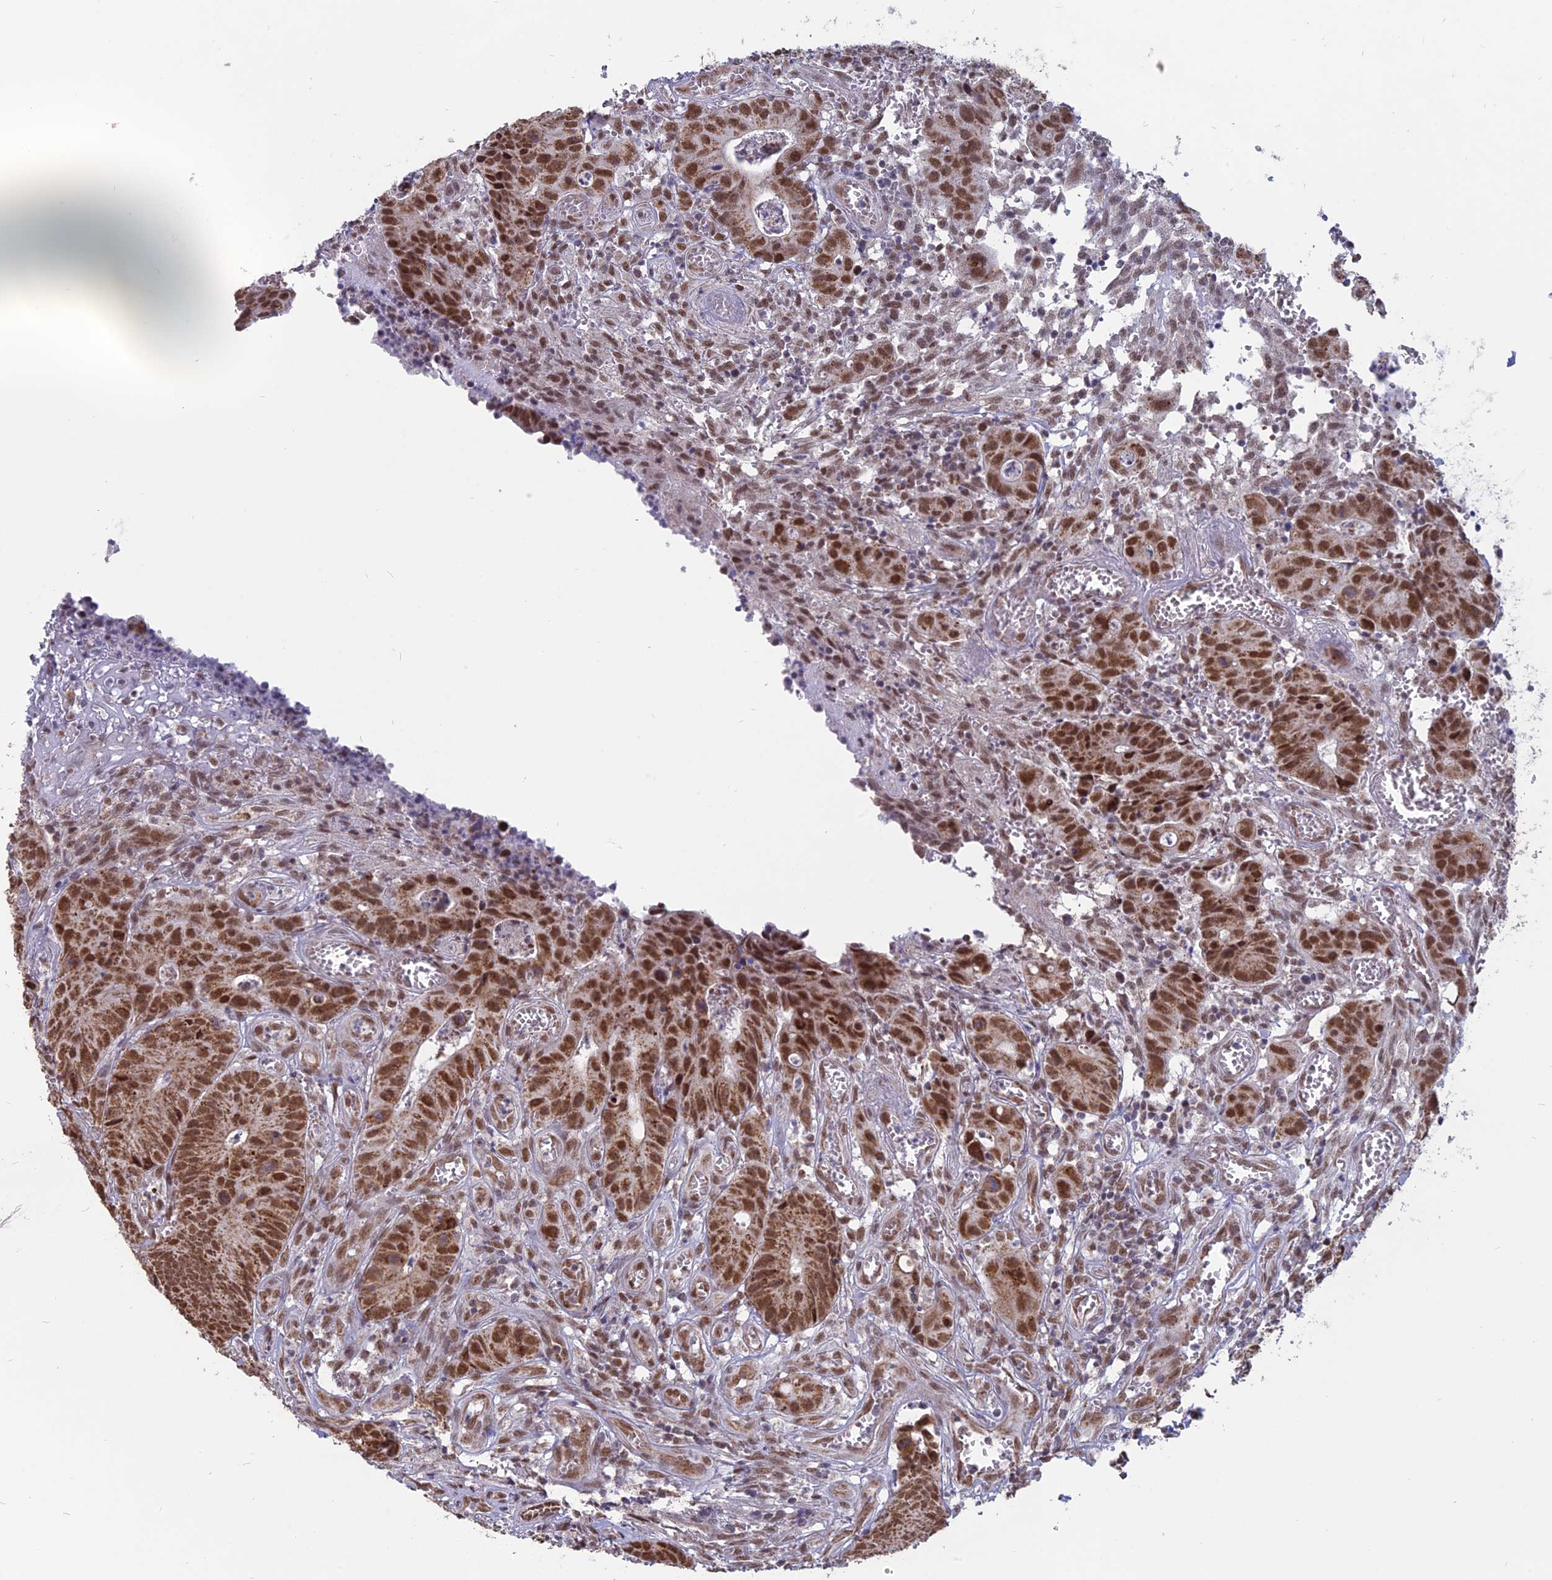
{"staining": {"intensity": "strong", "quantity": ">75%", "location": "cytoplasmic/membranous,nuclear"}, "tissue": "colorectal cancer", "cell_type": "Tumor cells", "image_type": "cancer", "snomed": [{"axis": "morphology", "description": "Adenocarcinoma, NOS"}, {"axis": "topography", "description": "Colon"}], "caption": "Immunohistochemical staining of colorectal adenocarcinoma exhibits high levels of strong cytoplasmic/membranous and nuclear staining in approximately >75% of tumor cells. Nuclei are stained in blue.", "gene": "ARHGAP40", "patient": {"sex": "female", "age": 57}}